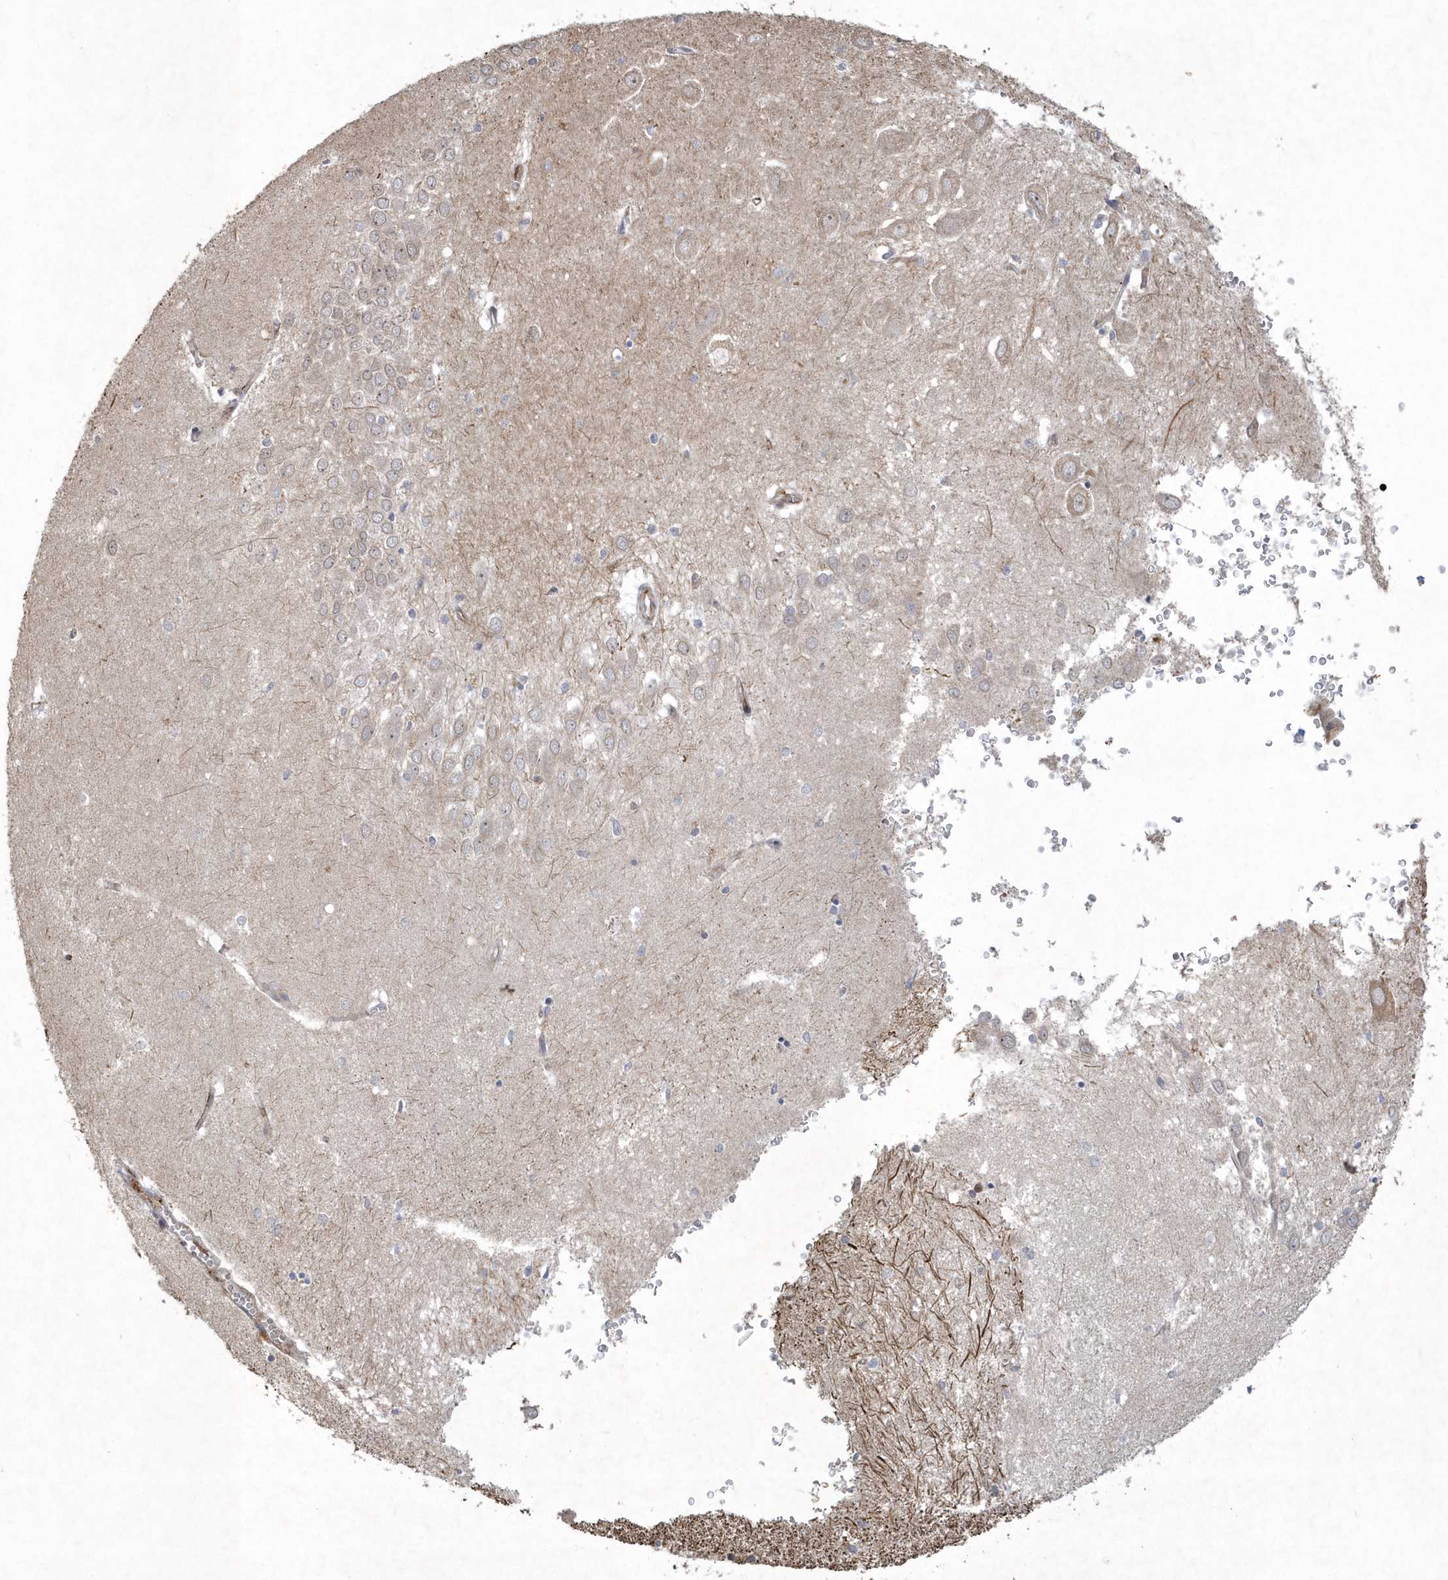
{"staining": {"intensity": "negative", "quantity": "none", "location": "none"}, "tissue": "hippocampus", "cell_type": "Glial cells", "image_type": "normal", "snomed": [{"axis": "morphology", "description": "Normal tissue, NOS"}, {"axis": "topography", "description": "Hippocampus"}], "caption": "Hippocampus stained for a protein using IHC displays no expression glial cells.", "gene": "N4BP2", "patient": {"sex": "female", "age": 64}}